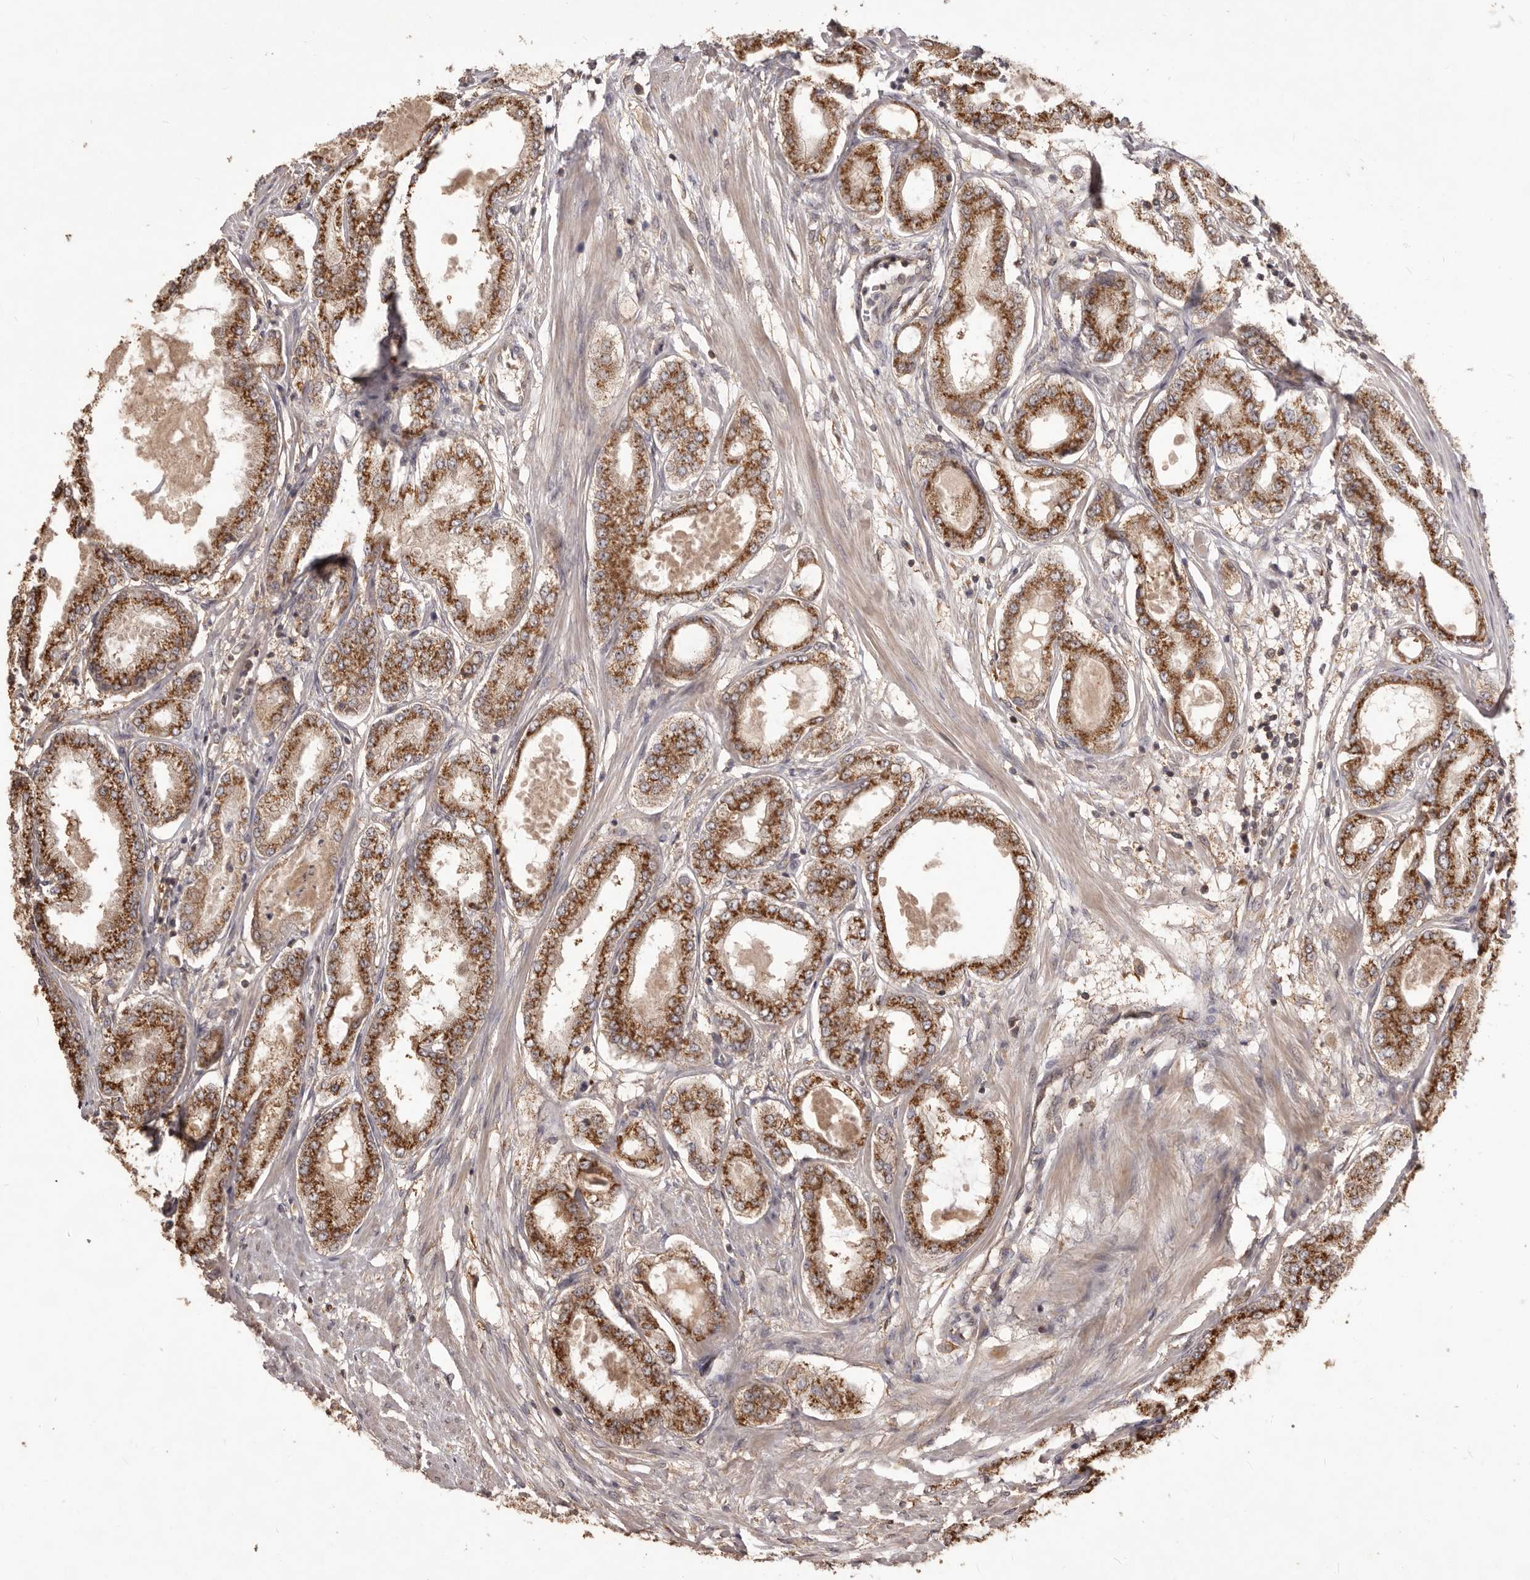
{"staining": {"intensity": "strong", "quantity": ">75%", "location": "cytoplasmic/membranous"}, "tissue": "prostate cancer", "cell_type": "Tumor cells", "image_type": "cancer", "snomed": [{"axis": "morphology", "description": "Adenocarcinoma, Low grade"}, {"axis": "topography", "description": "Prostate"}], "caption": "Immunohistochemical staining of human prostate low-grade adenocarcinoma displays high levels of strong cytoplasmic/membranous protein expression in about >75% of tumor cells.", "gene": "MTO1", "patient": {"sex": "male", "age": 63}}